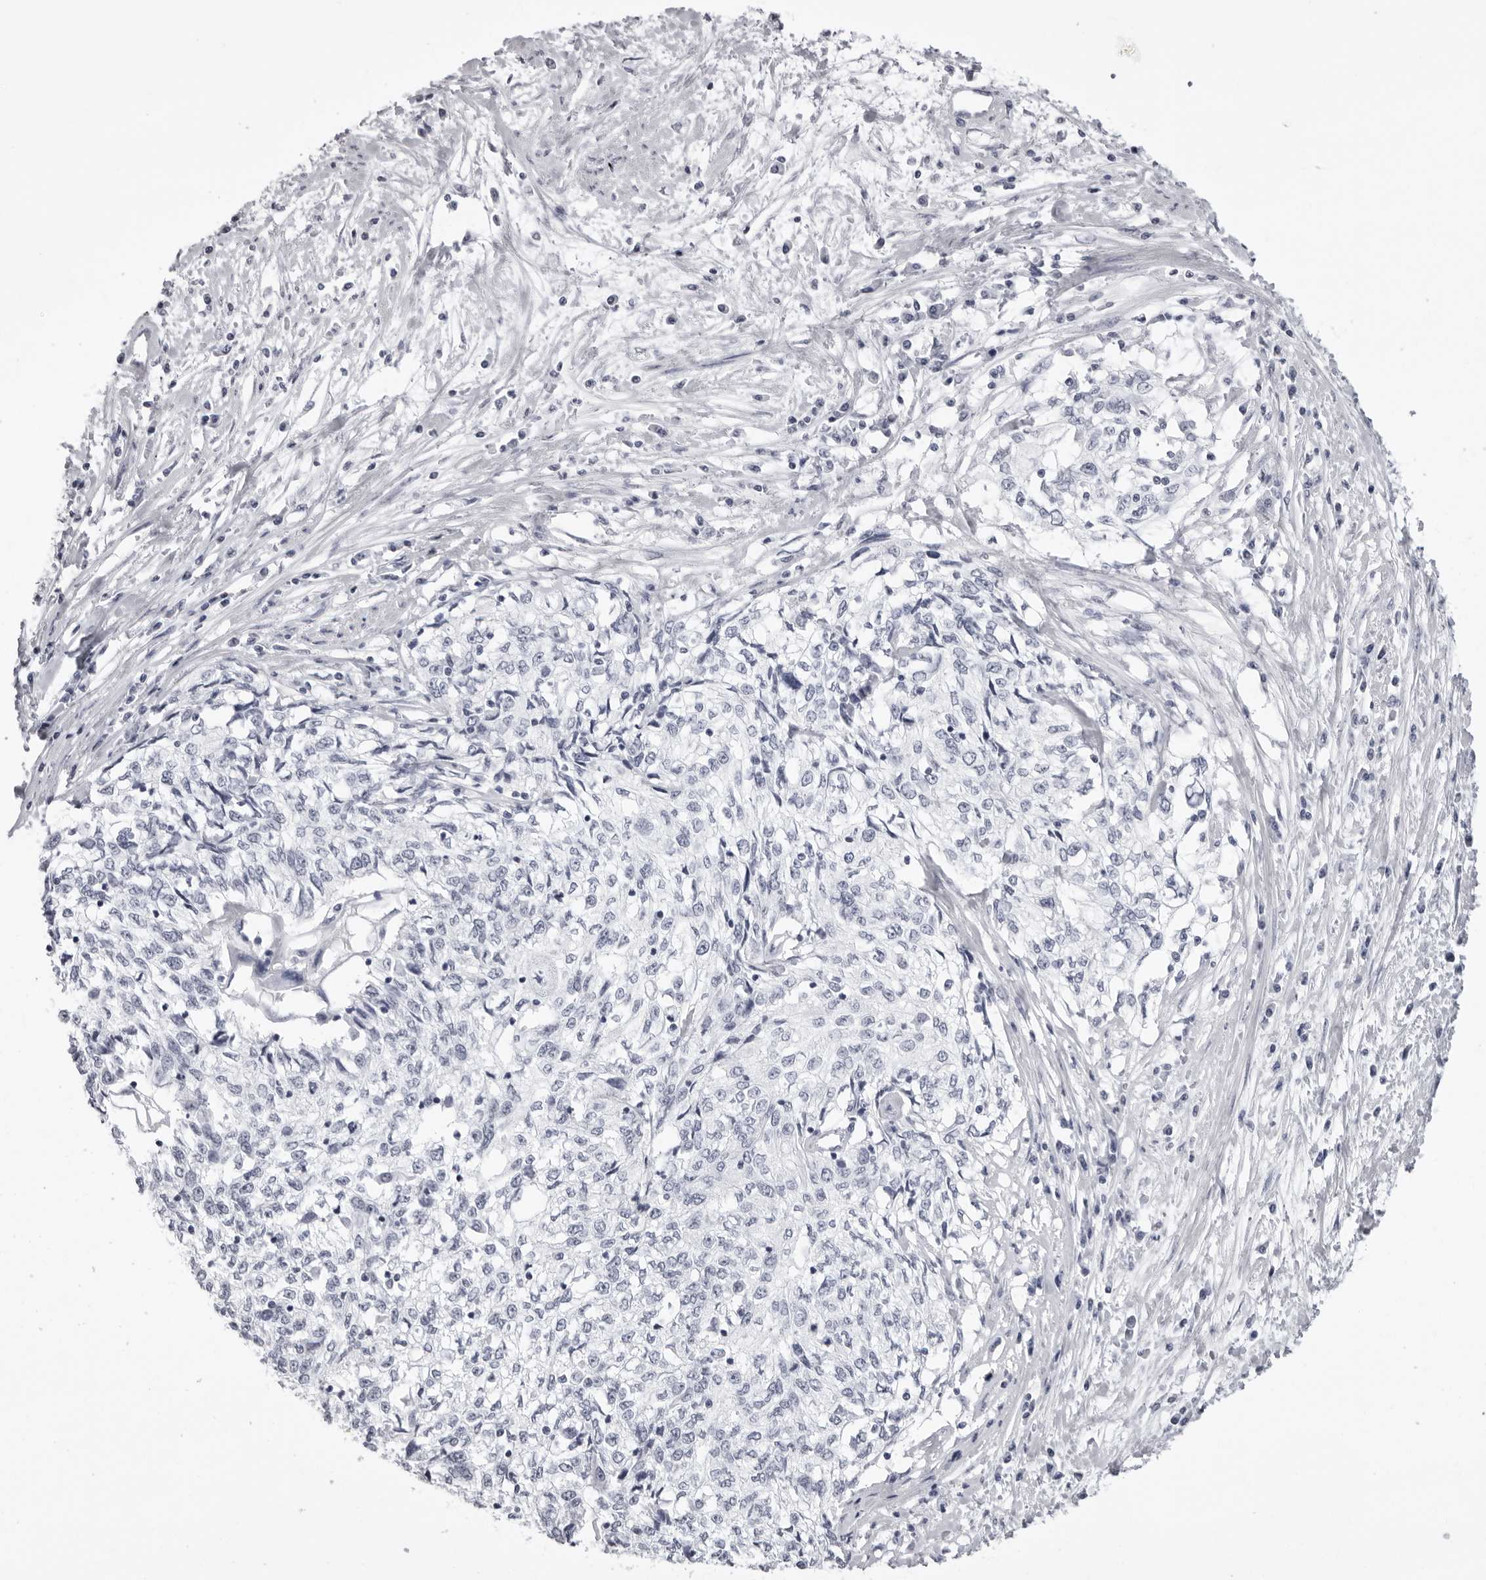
{"staining": {"intensity": "negative", "quantity": "none", "location": "none"}, "tissue": "cervical cancer", "cell_type": "Tumor cells", "image_type": "cancer", "snomed": [{"axis": "morphology", "description": "Squamous cell carcinoma, NOS"}, {"axis": "topography", "description": "Cervix"}], "caption": "Image shows no protein expression in tumor cells of cervical cancer tissue. The staining is performed using DAB brown chromogen with nuclei counter-stained in using hematoxylin.", "gene": "CST1", "patient": {"sex": "female", "age": 57}}